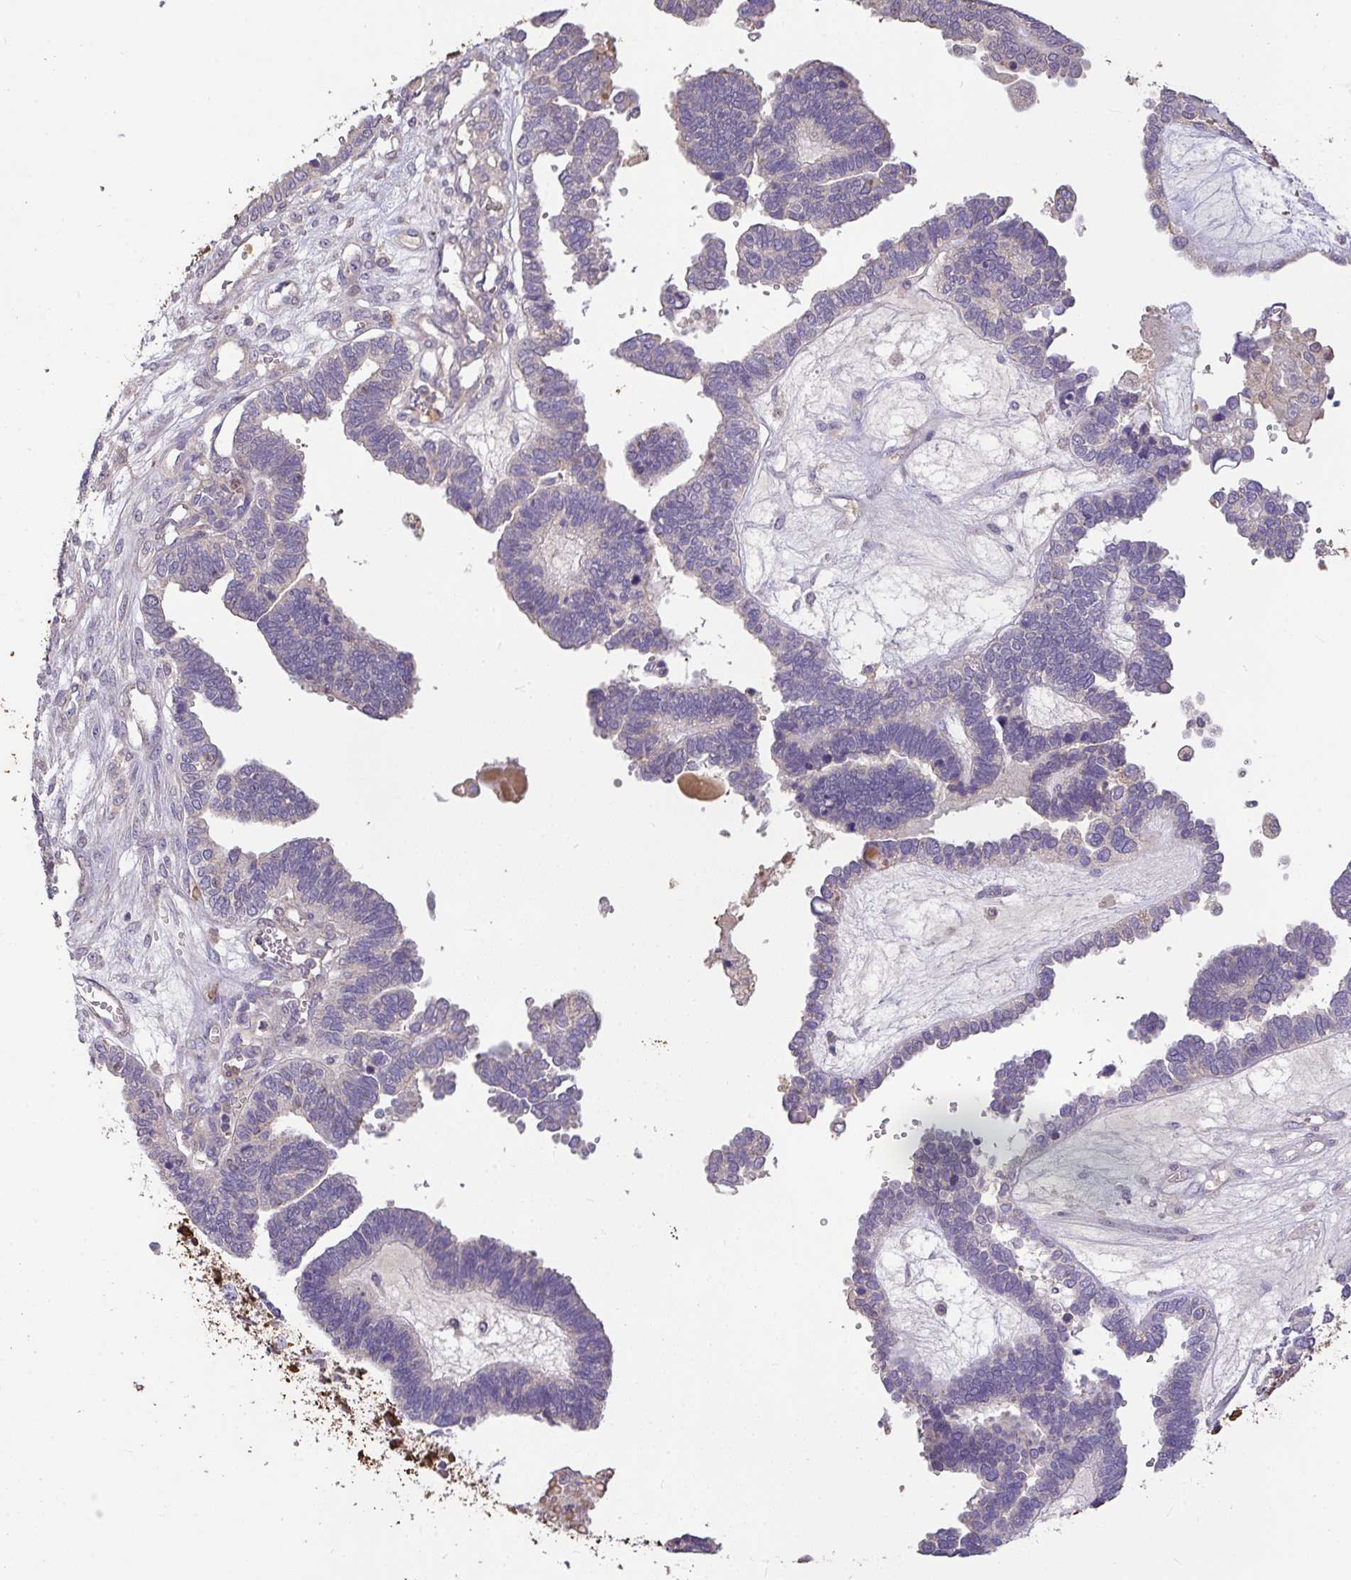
{"staining": {"intensity": "negative", "quantity": "none", "location": "none"}, "tissue": "ovarian cancer", "cell_type": "Tumor cells", "image_type": "cancer", "snomed": [{"axis": "morphology", "description": "Cystadenocarcinoma, serous, NOS"}, {"axis": "topography", "description": "Ovary"}], "caption": "Immunohistochemistry (IHC) of ovarian cancer demonstrates no staining in tumor cells. (DAB (3,3'-diaminobenzidine) immunohistochemistry with hematoxylin counter stain).", "gene": "FCER1A", "patient": {"sex": "female", "age": 51}}